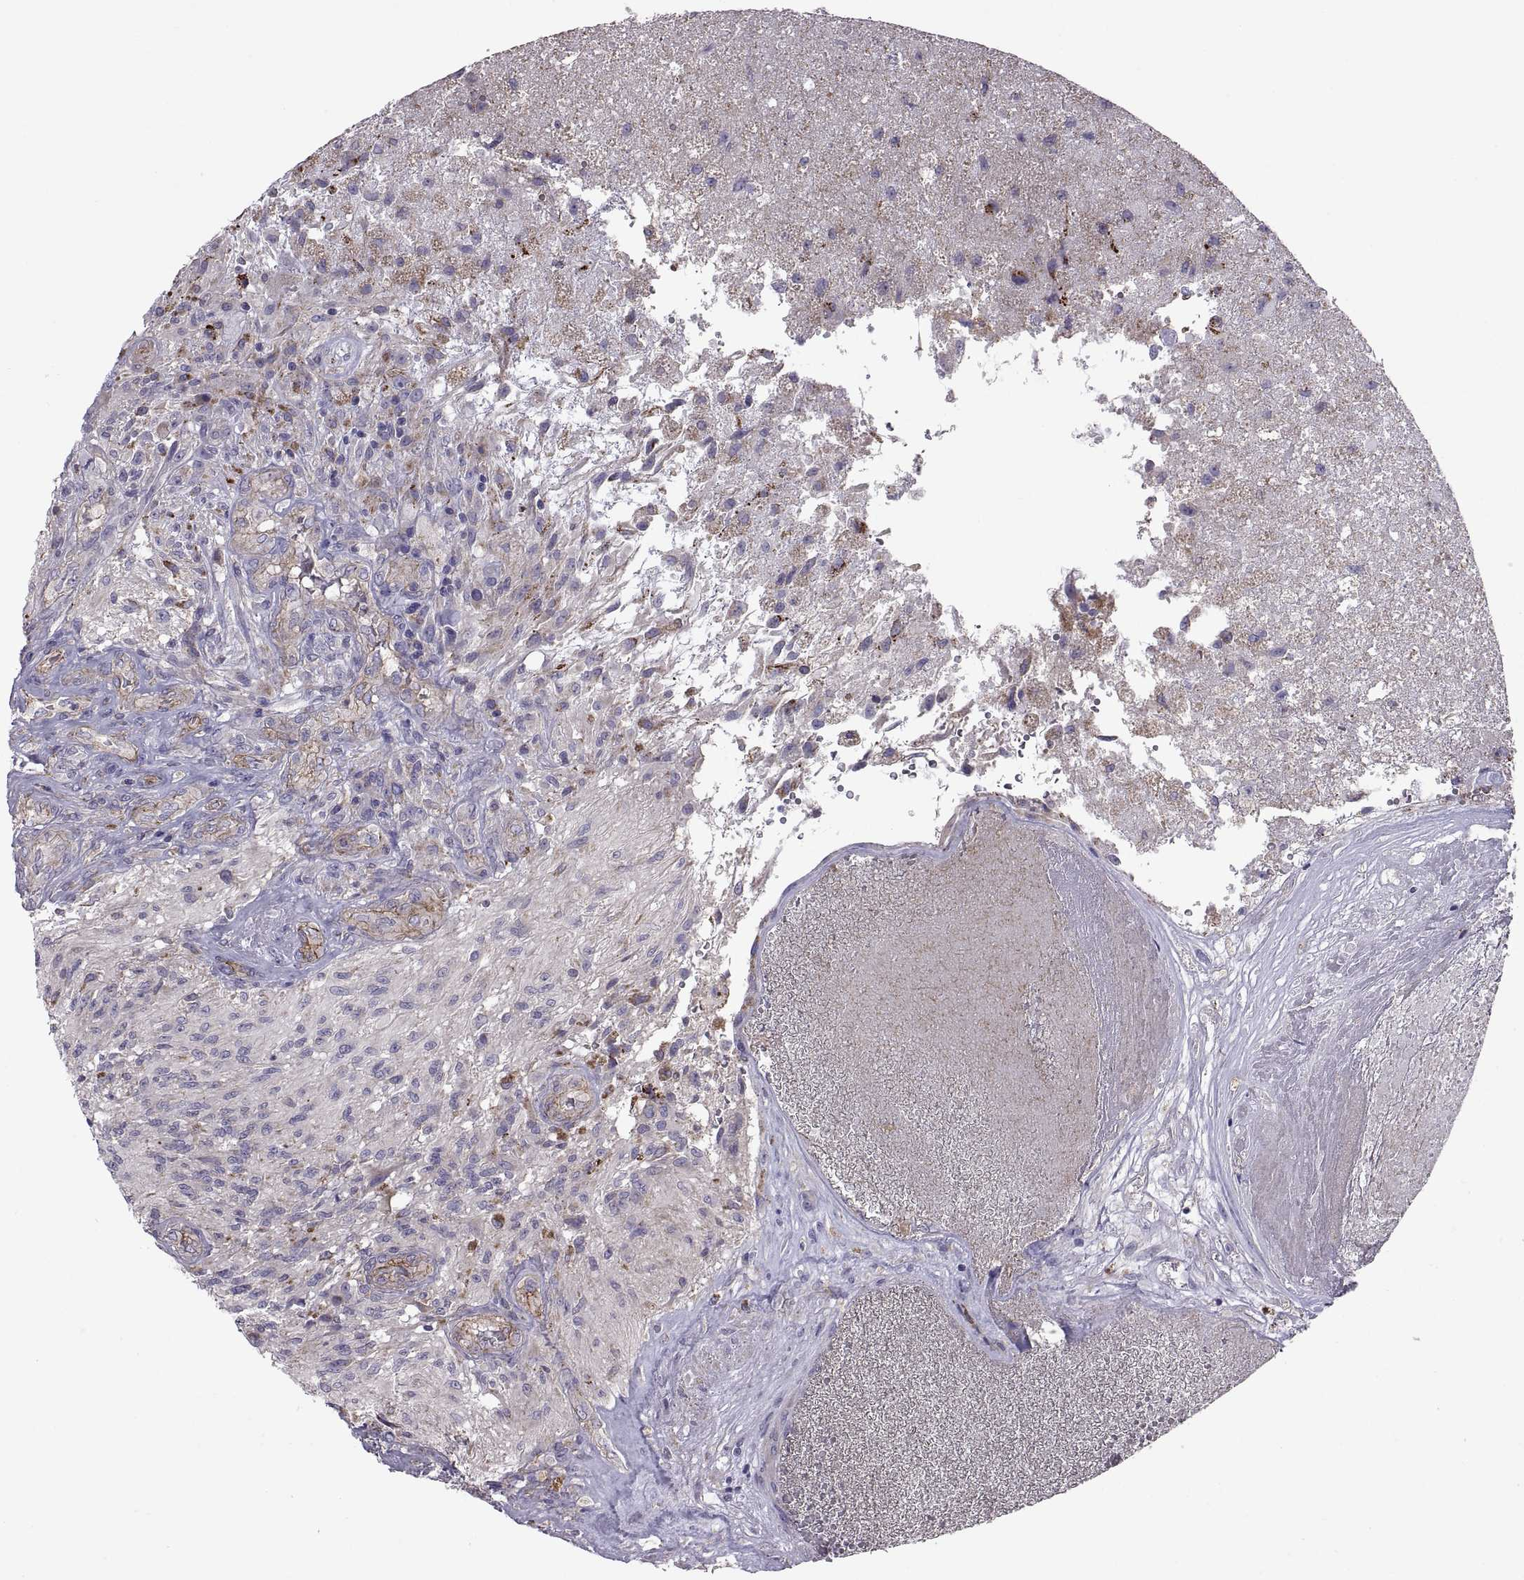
{"staining": {"intensity": "negative", "quantity": "none", "location": "none"}, "tissue": "glioma", "cell_type": "Tumor cells", "image_type": "cancer", "snomed": [{"axis": "morphology", "description": "Glioma, malignant, High grade"}, {"axis": "topography", "description": "Brain"}], "caption": "Image shows no significant protein staining in tumor cells of glioma.", "gene": "ARSL", "patient": {"sex": "male", "age": 56}}